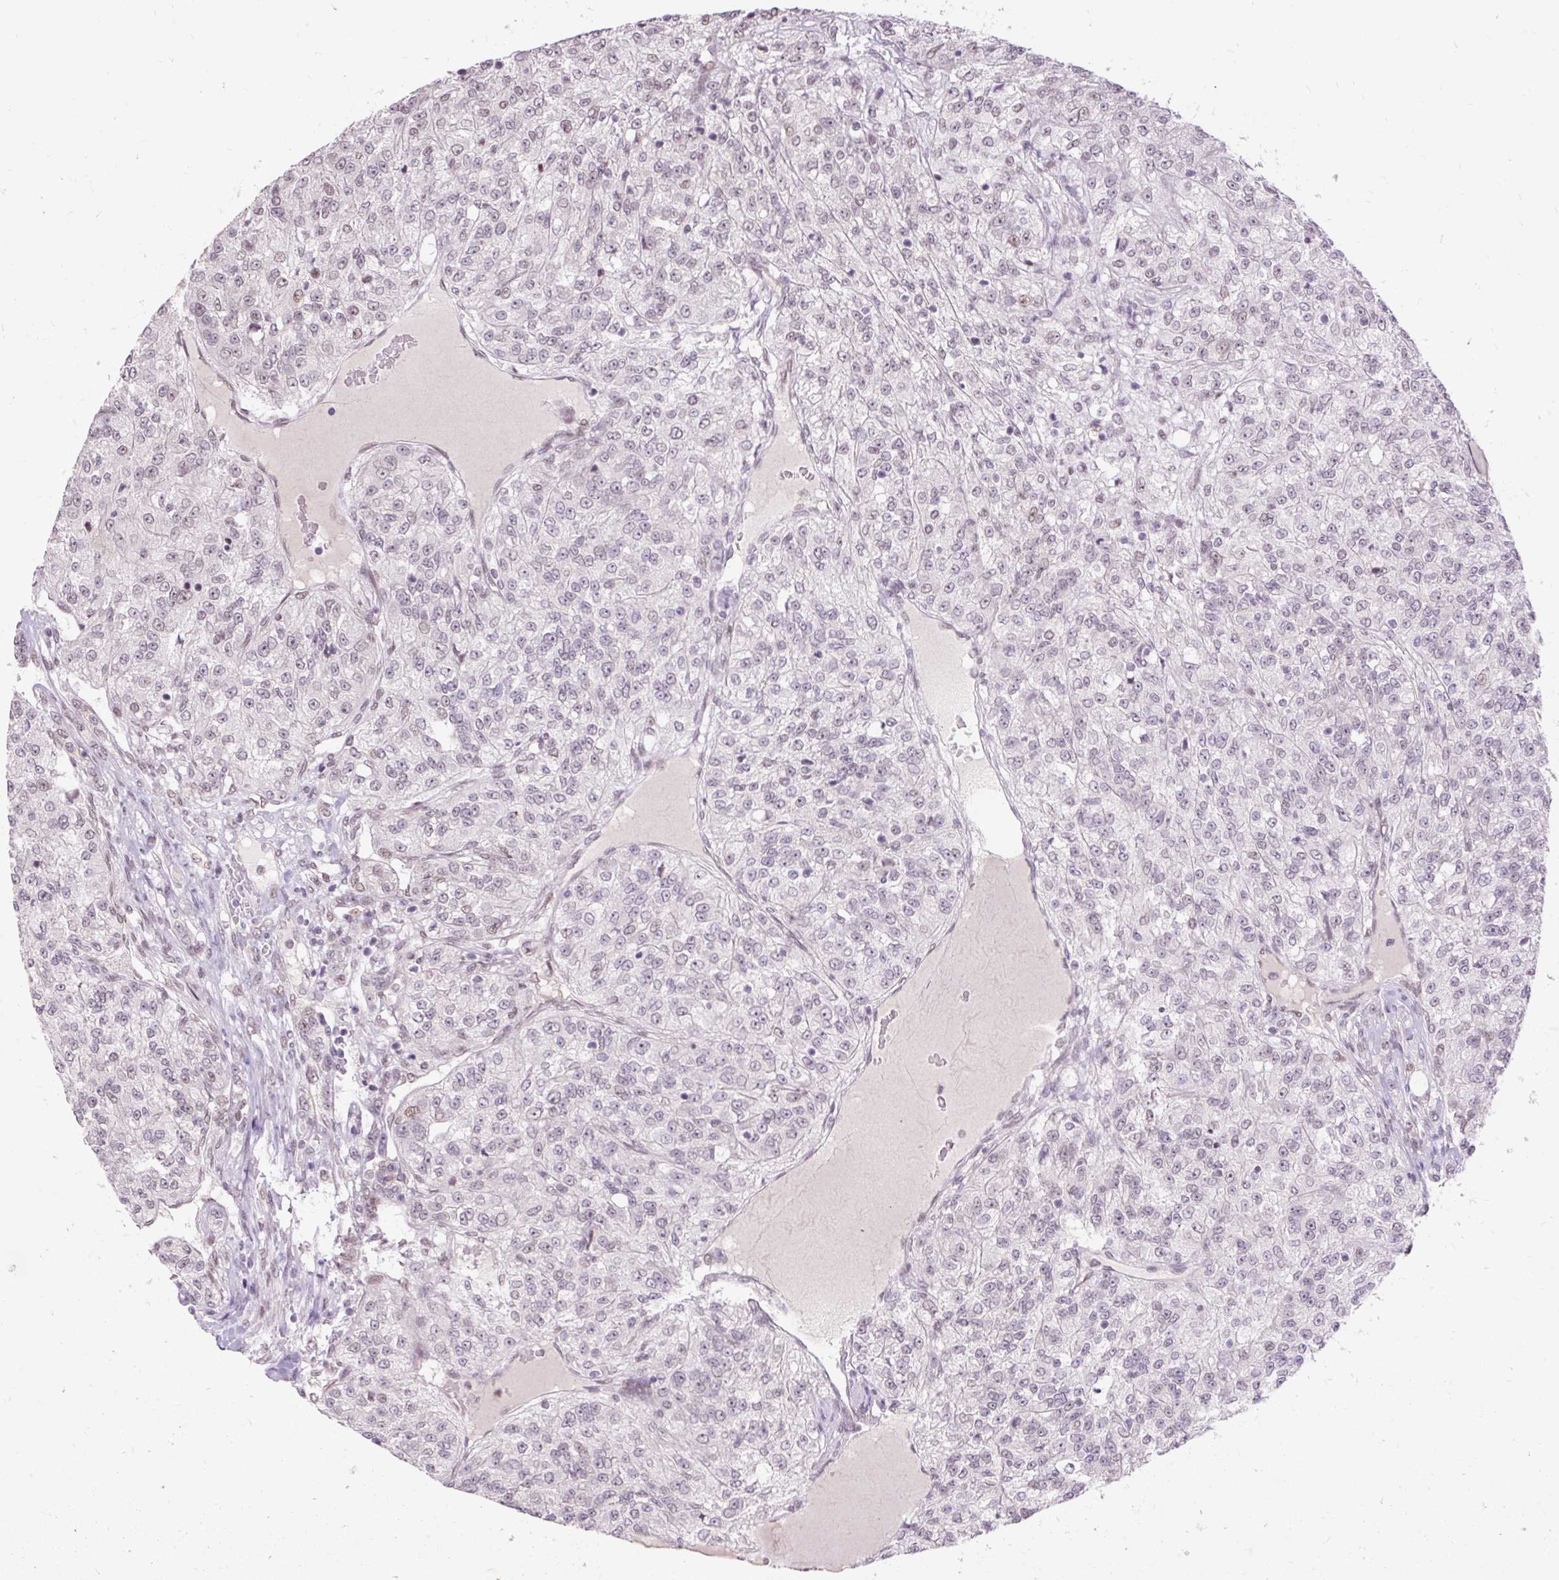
{"staining": {"intensity": "negative", "quantity": "none", "location": "none"}, "tissue": "renal cancer", "cell_type": "Tumor cells", "image_type": "cancer", "snomed": [{"axis": "morphology", "description": "Adenocarcinoma, NOS"}, {"axis": "topography", "description": "Kidney"}], "caption": "The photomicrograph displays no significant staining in tumor cells of adenocarcinoma (renal).", "gene": "NPIPB12", "patient": {"sex": "female", "age": 63}}